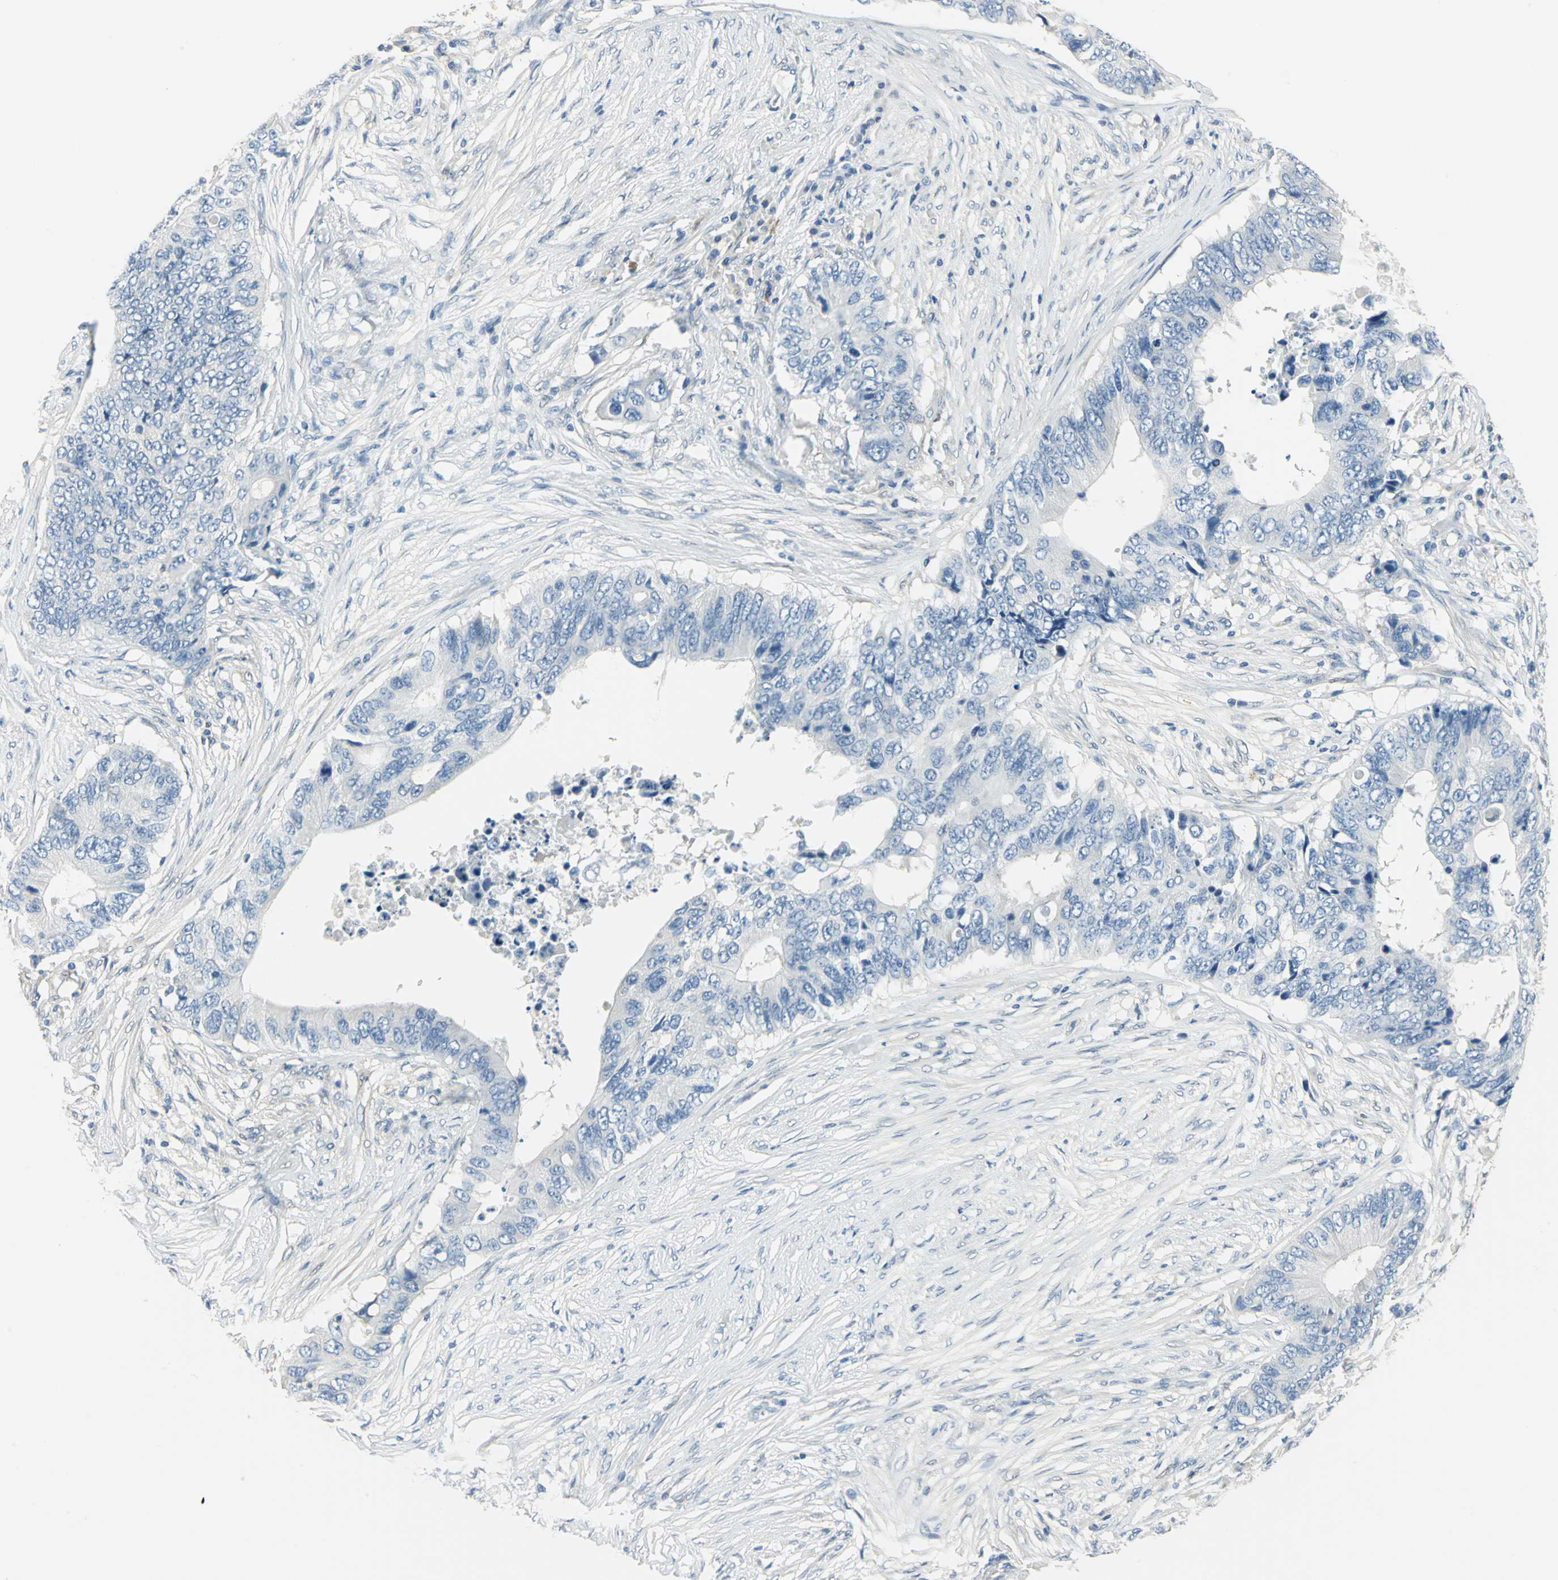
{"staining": {"intensity": "negative", "quantity": "none", "location": "none"}, "tissue": "colorectal cancer", "cell_type": "Tumor cells", "image_type": "cancer", "snomed": [{"axis": "morphology", "description": "Adenocarcinoma, NOS"}, {"axis": "topography", "description": "Colon"}], "caption": "There is no significant expression in tumor cells of colorectal adenocarcinoma. (Stains: DAB immunohistochemistry with hematoxylin counter stain, Microscopy: brightfield microscopy at high magnification).", "gene": "UCHL1", "patient": {"sex": "male", "age": 71}}